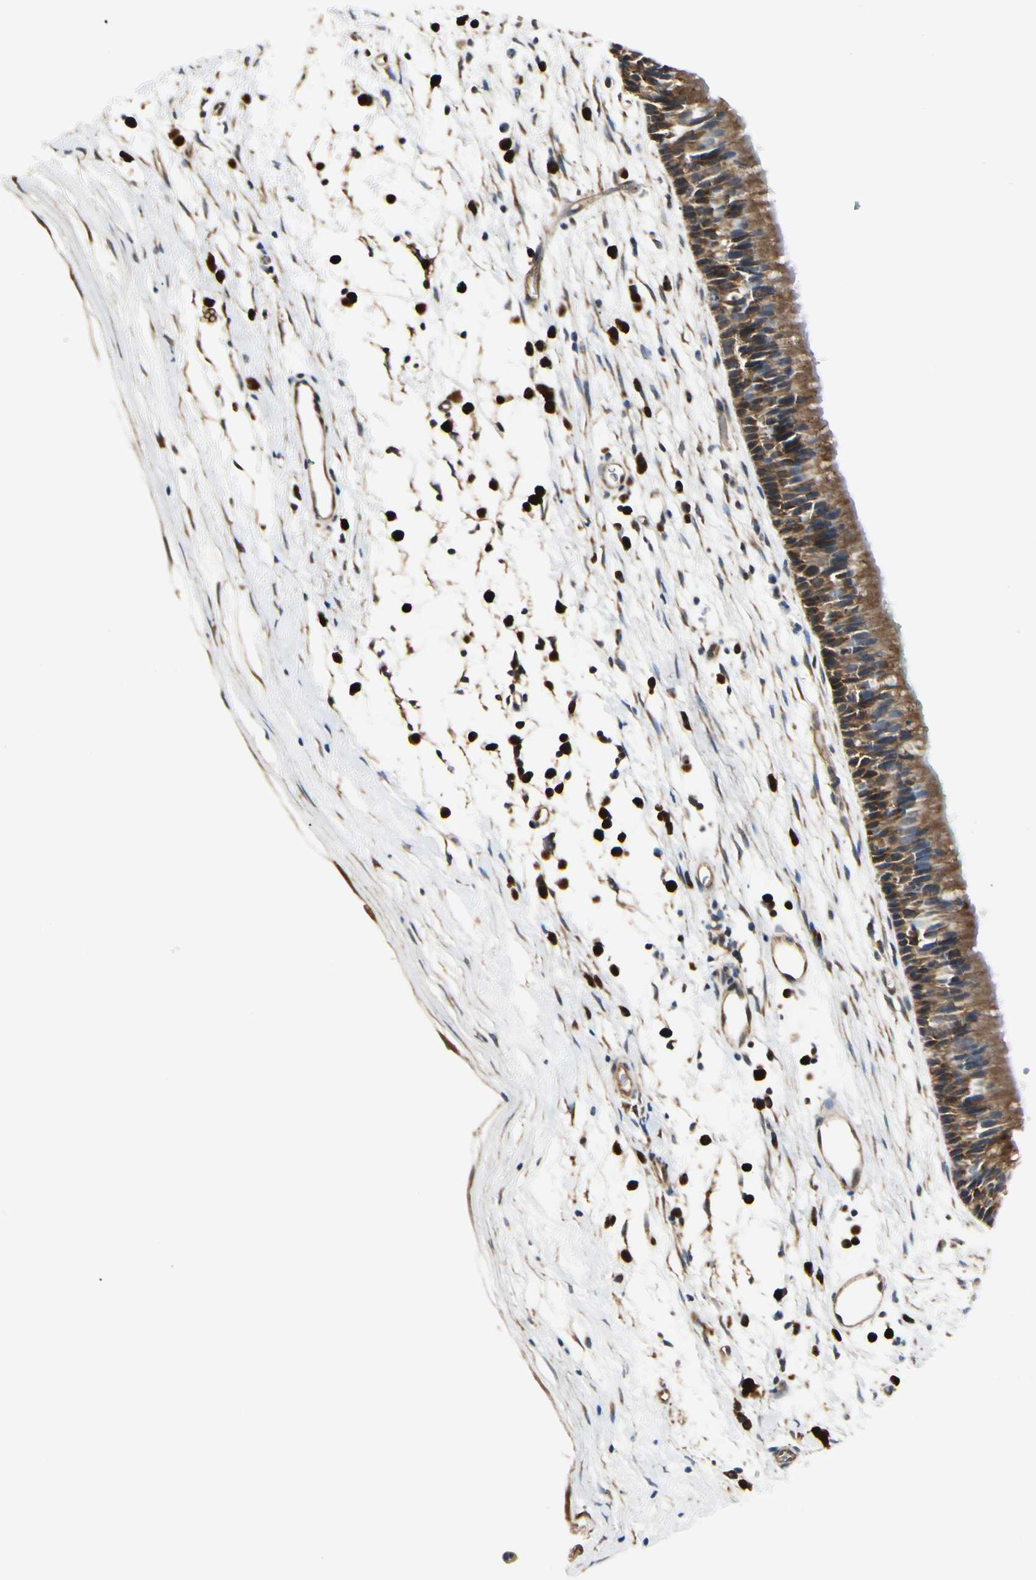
{"staining": {"intensity": "strong", "quantity": ">75%", "location": "cytoplasmic/membranous"}, "tissue": "nasopharynx", "cell_type": "Respiratory epithelial cells", "image_type": "normal", "snomed": [{"axis": "morphology", "description": "Normal tissue, NOS"}, {"axis": "topography", "description": "Nasopharynx"}], "caption": "Respiratory epithelial cells reveal high levels of strong cytoplasmic/membranous positivity in approximately >75% of cells in benign nasopharynx.", "gene": "NME1", "patient": {"sex": "male", "age": 13}}